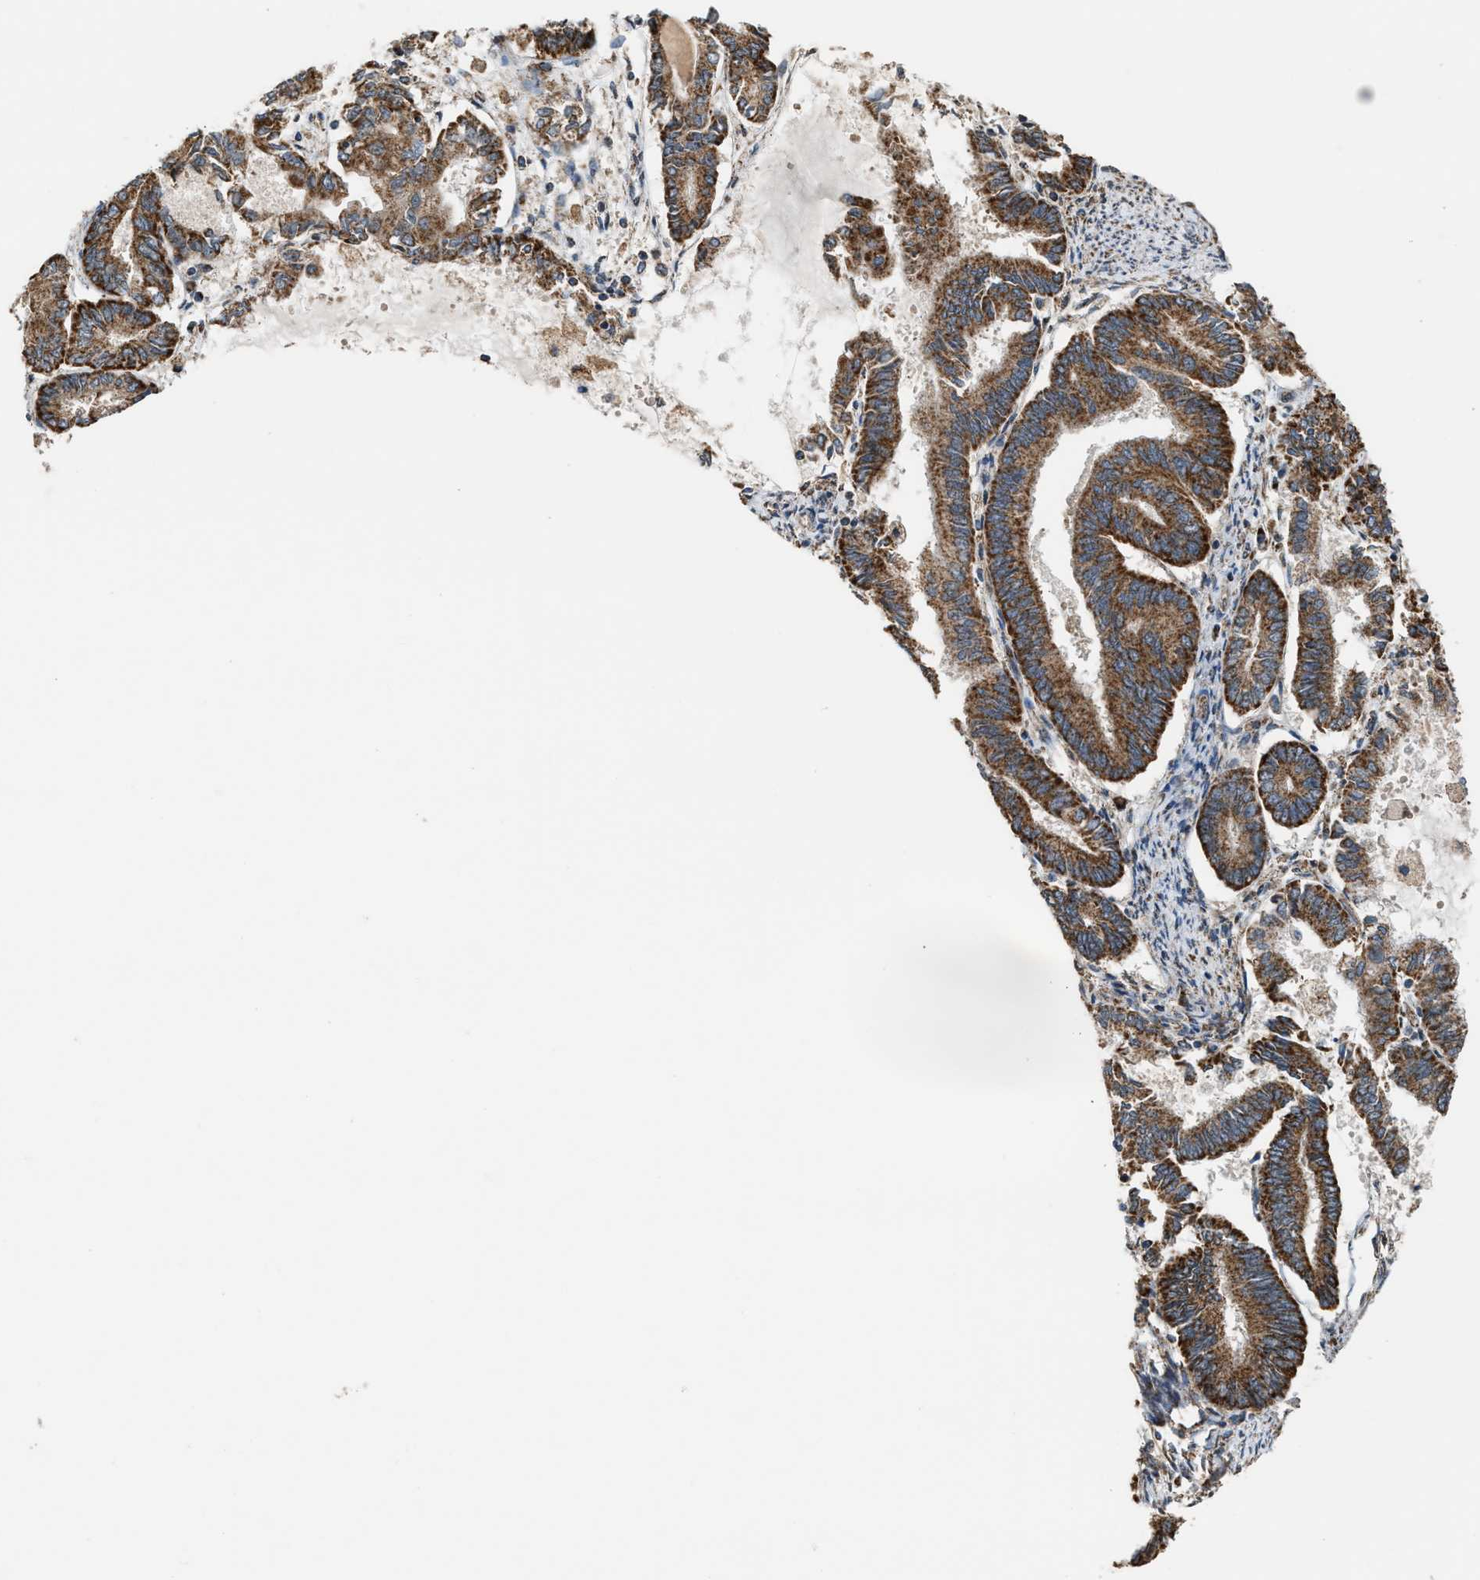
{"staining": {"intensity": "strong", "quantity": ">75%", "location": "cytoplasmic/membranous"}, "tissue": "endometrial cancer", "cell_type": "Tumor cells", "image_type": "cancer", "snomed": [{"axis": "morphology", "description": "Adenocarcinoma, NOS"}, {"axis": "topography", "description": "Endometrium"}], "caption": "Protein positivity by immunohistochemistry demonstrates strong cytoplasmic/membranous expression in about >75% of tumor cells in endometrial cancer.", "gene": "SGSM2", "patient": {"sex": "female", "age": 86}}